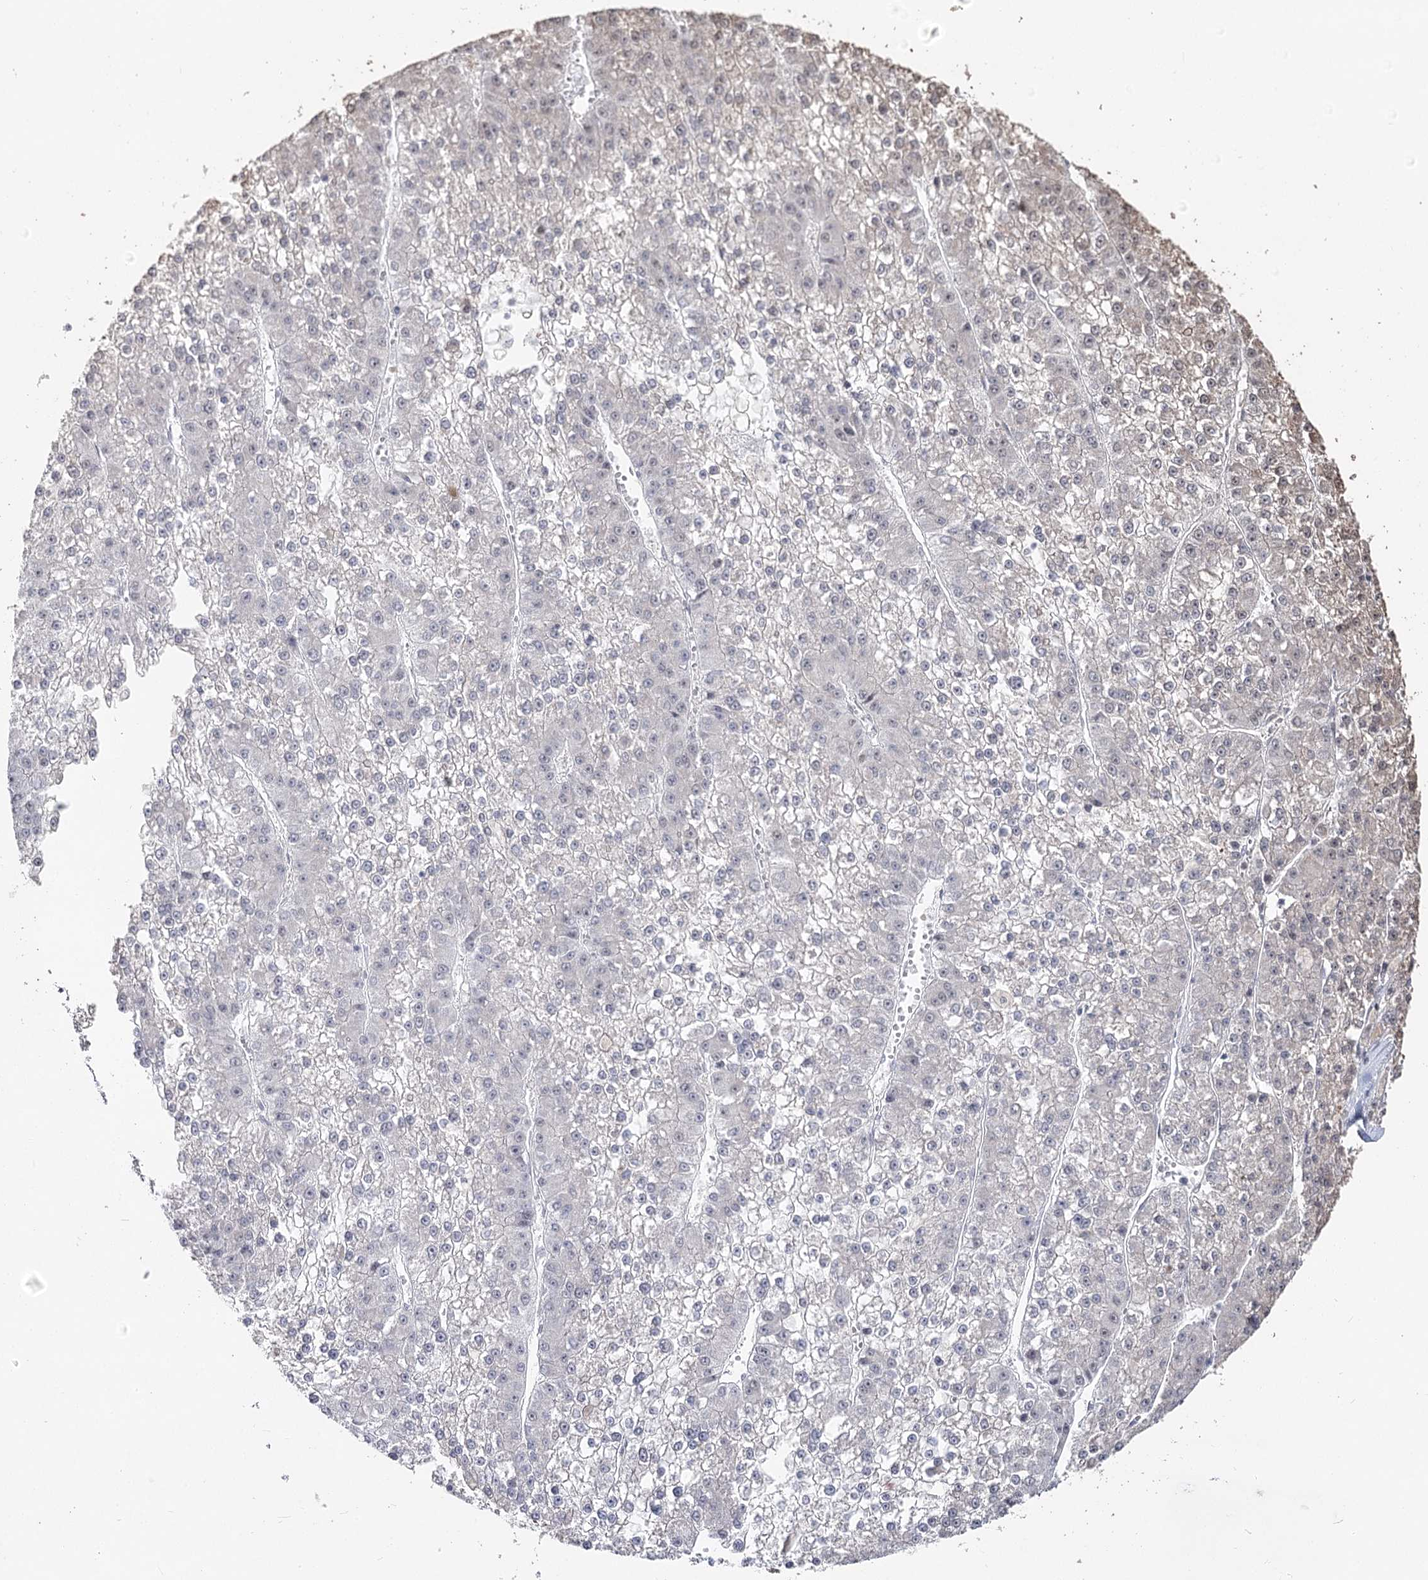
{"staining": {"intensity": "negative", "quantity": "none", "location": "none"}, "tissue": "liver cancer", "cell_type": "Tumor cells", "image_type": "cancer", "snomed": [{"axis": "morphology", "description": "Carcinoma, Hepatocellular, NOS"}, {"axis": "topography", "description": "Liver"}], "caption": "The histopathology image demonstrates no significant positivity in tumor cells of liver cancer (hepatocellular carcinoma).", "gene": "RUFY4", "patient": {"sex": "female", "age": 73}}